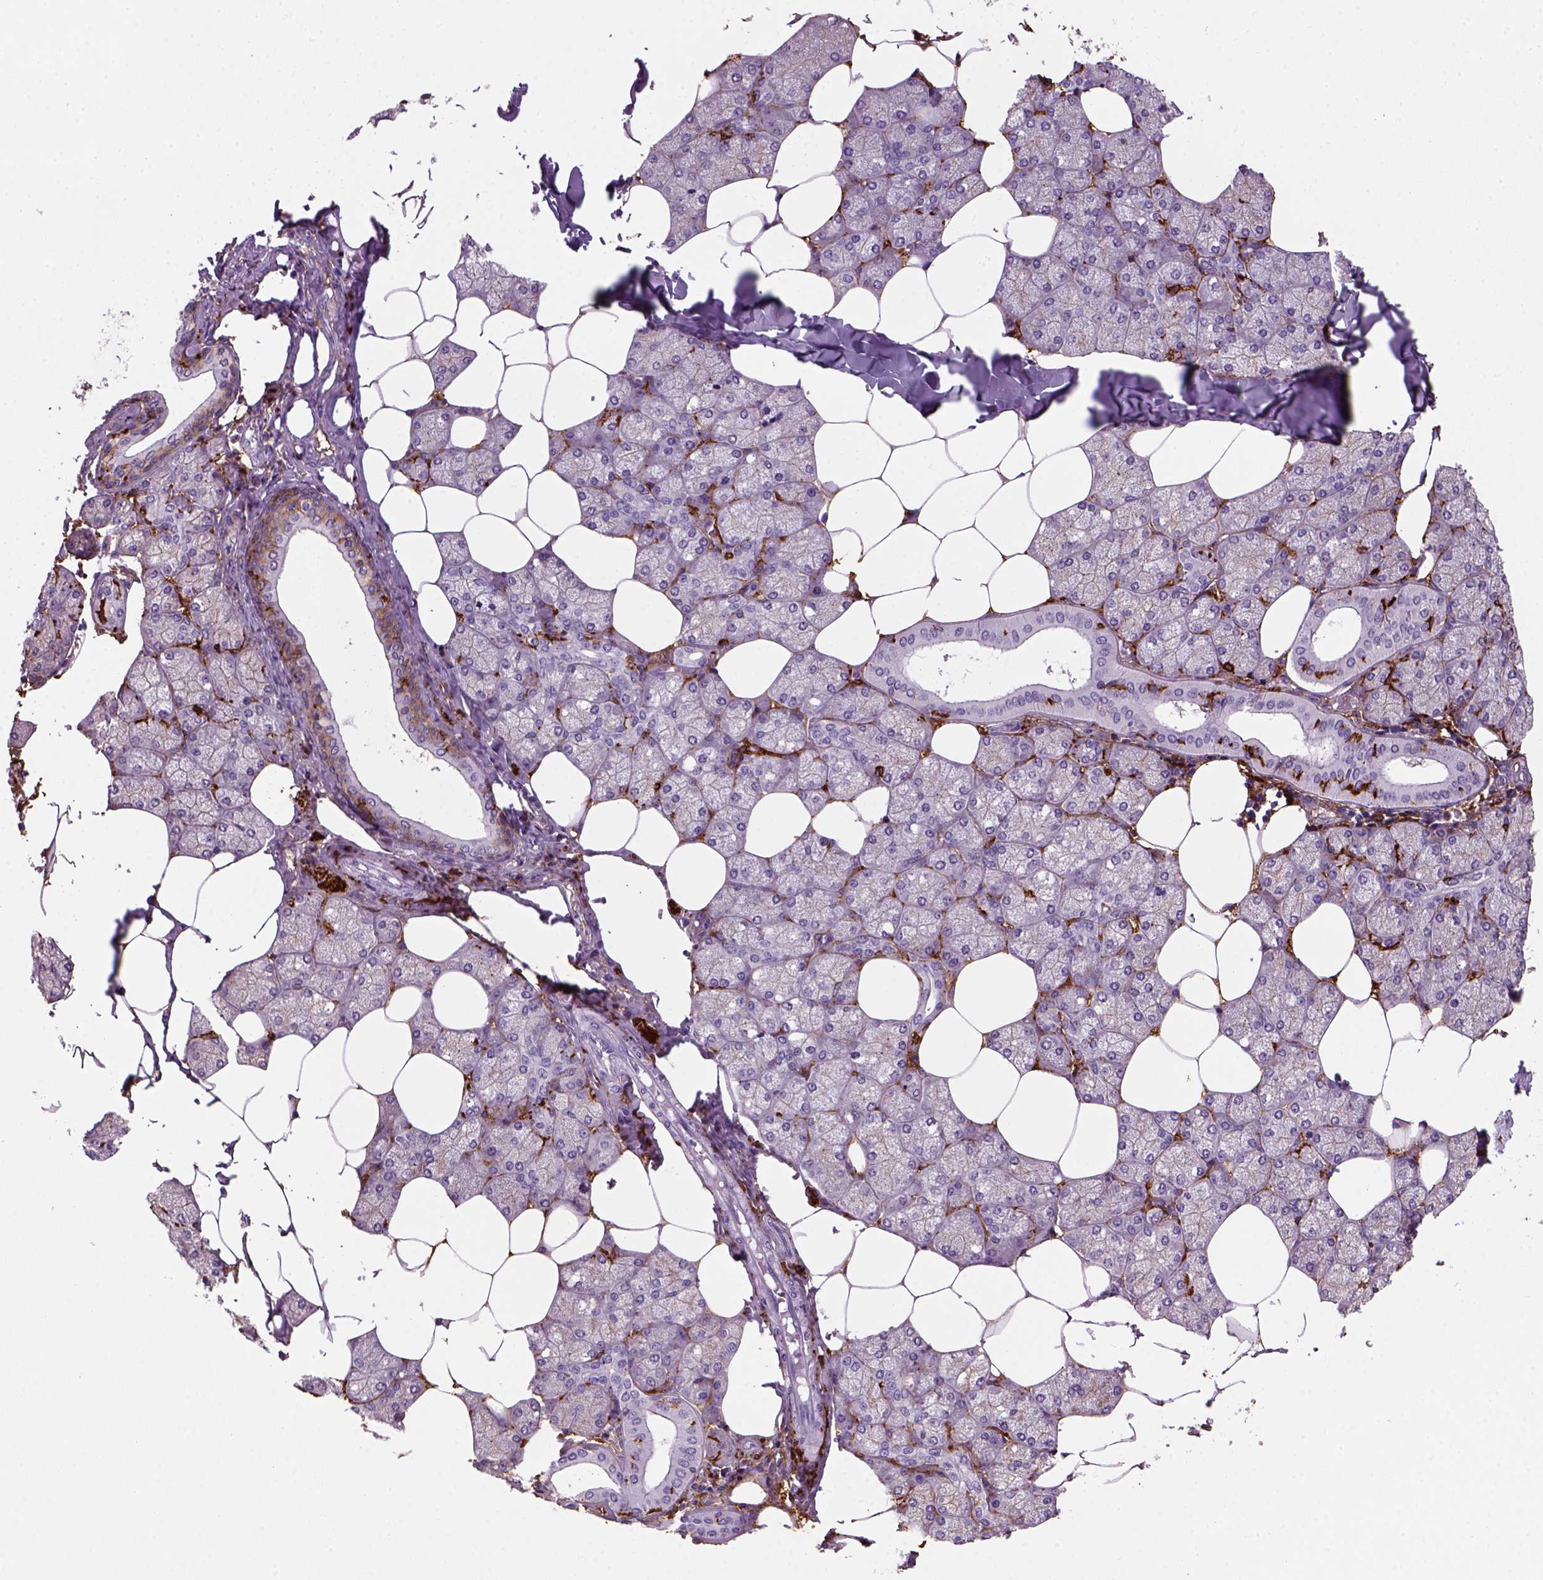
{"staining": {"intensity": "strong", "quantity": ">75%", "location": "cytoplasmic/membranous"}, "tissue": "salivary gland", "cell_type": "Glandular cells", "image_type": "normal", "snomed": [{"axis": "morphology", "description": "Normal tissue, NOS"}, {"axis": "topography", "description": "Salivary gland"}], "caption": "A high amount of strong cytoplasmic/membranous expression is seen in approximately >75% of glandular cells in unremarkable salivary gland. (Brightfield microscopy of DAB IHC at high magnification).", "gene": "MARCKS", "patient": {"sex": "female", "age": 43}}